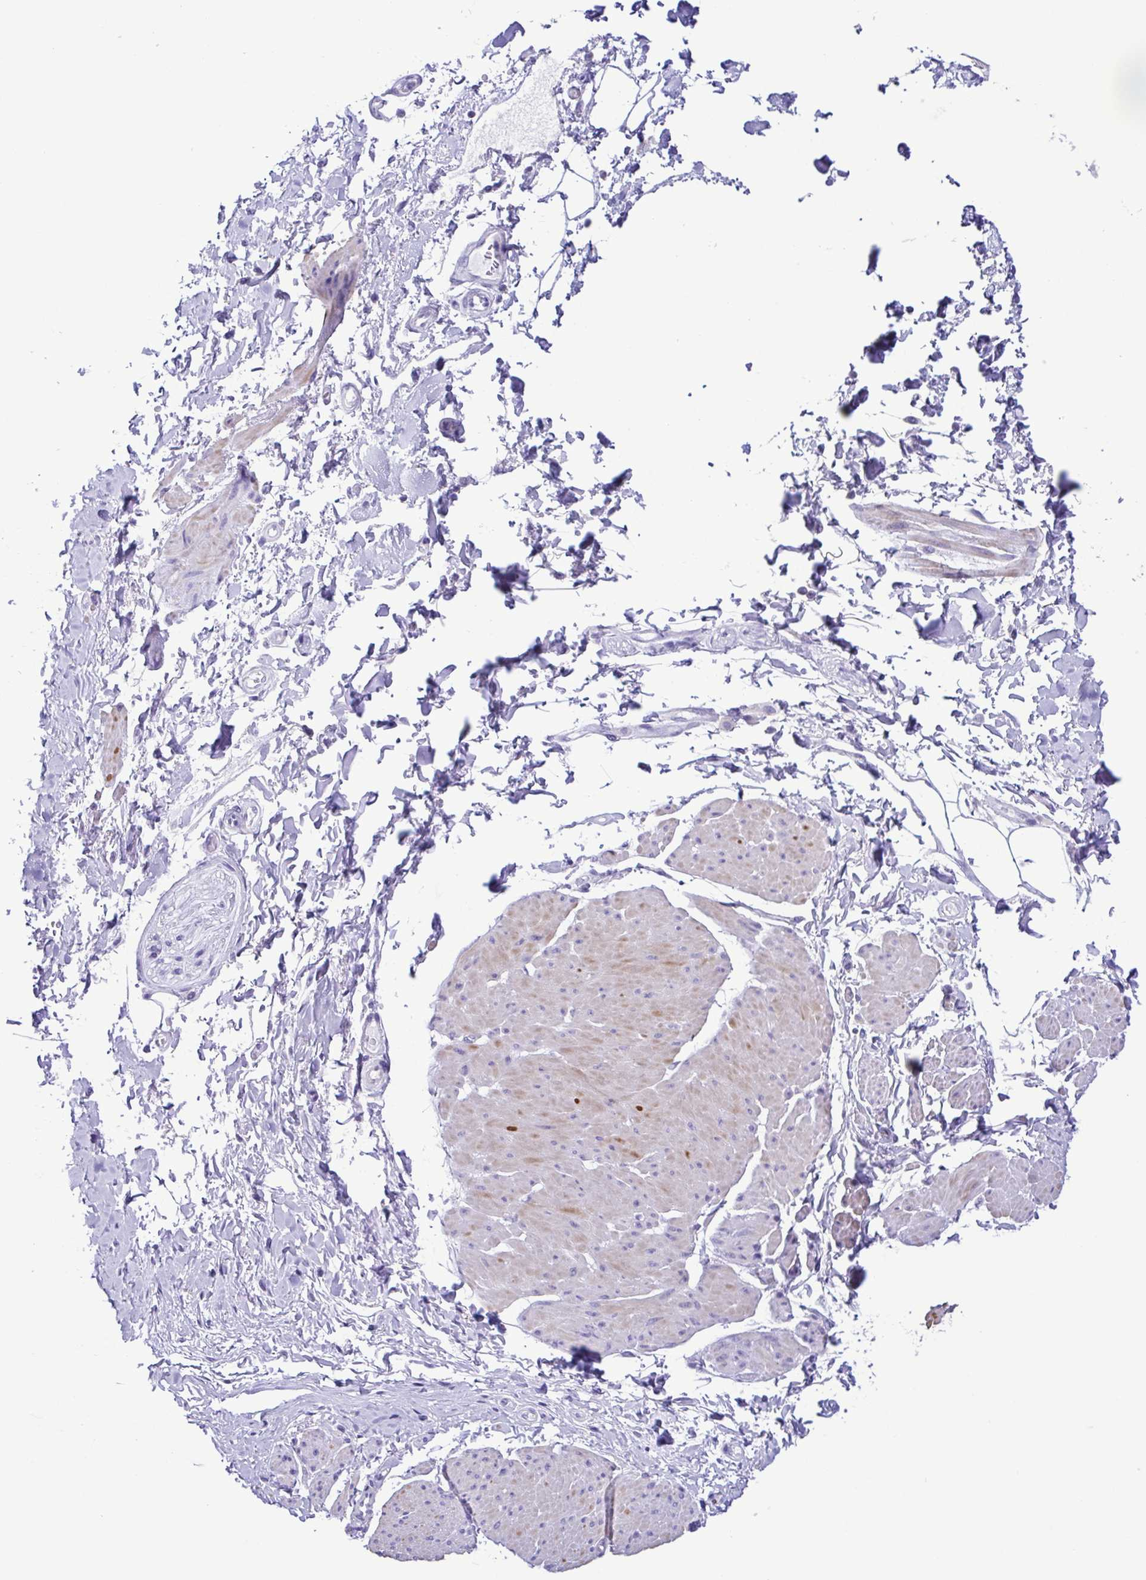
{"staining": {"intensity": "negative", "quantity": "none", "location": "none"}, "tissue": "adipose tissue", "cell_type": "Adipocytes", "image_type": "normal", "snomed": [{"axis": "morphology", "description": "Normal tissue, NOS"}, {"axis": "topography", "description": "Urinary bladder"}, {"axis": "topography", "description": "Peripheral nerve tissue"}], "caption": "Normal adipose tissue was stained to show a protein in brown. There is no significant positivity in adipocytes. (Stains: DAB (3,3'-diaminobenzidine) IHC with hematoxylin counter stain, Microscopy: brightfield microscopy at high magnification).", "gene": "CBY2", "patient": {"sex": "female", "age": 60}}